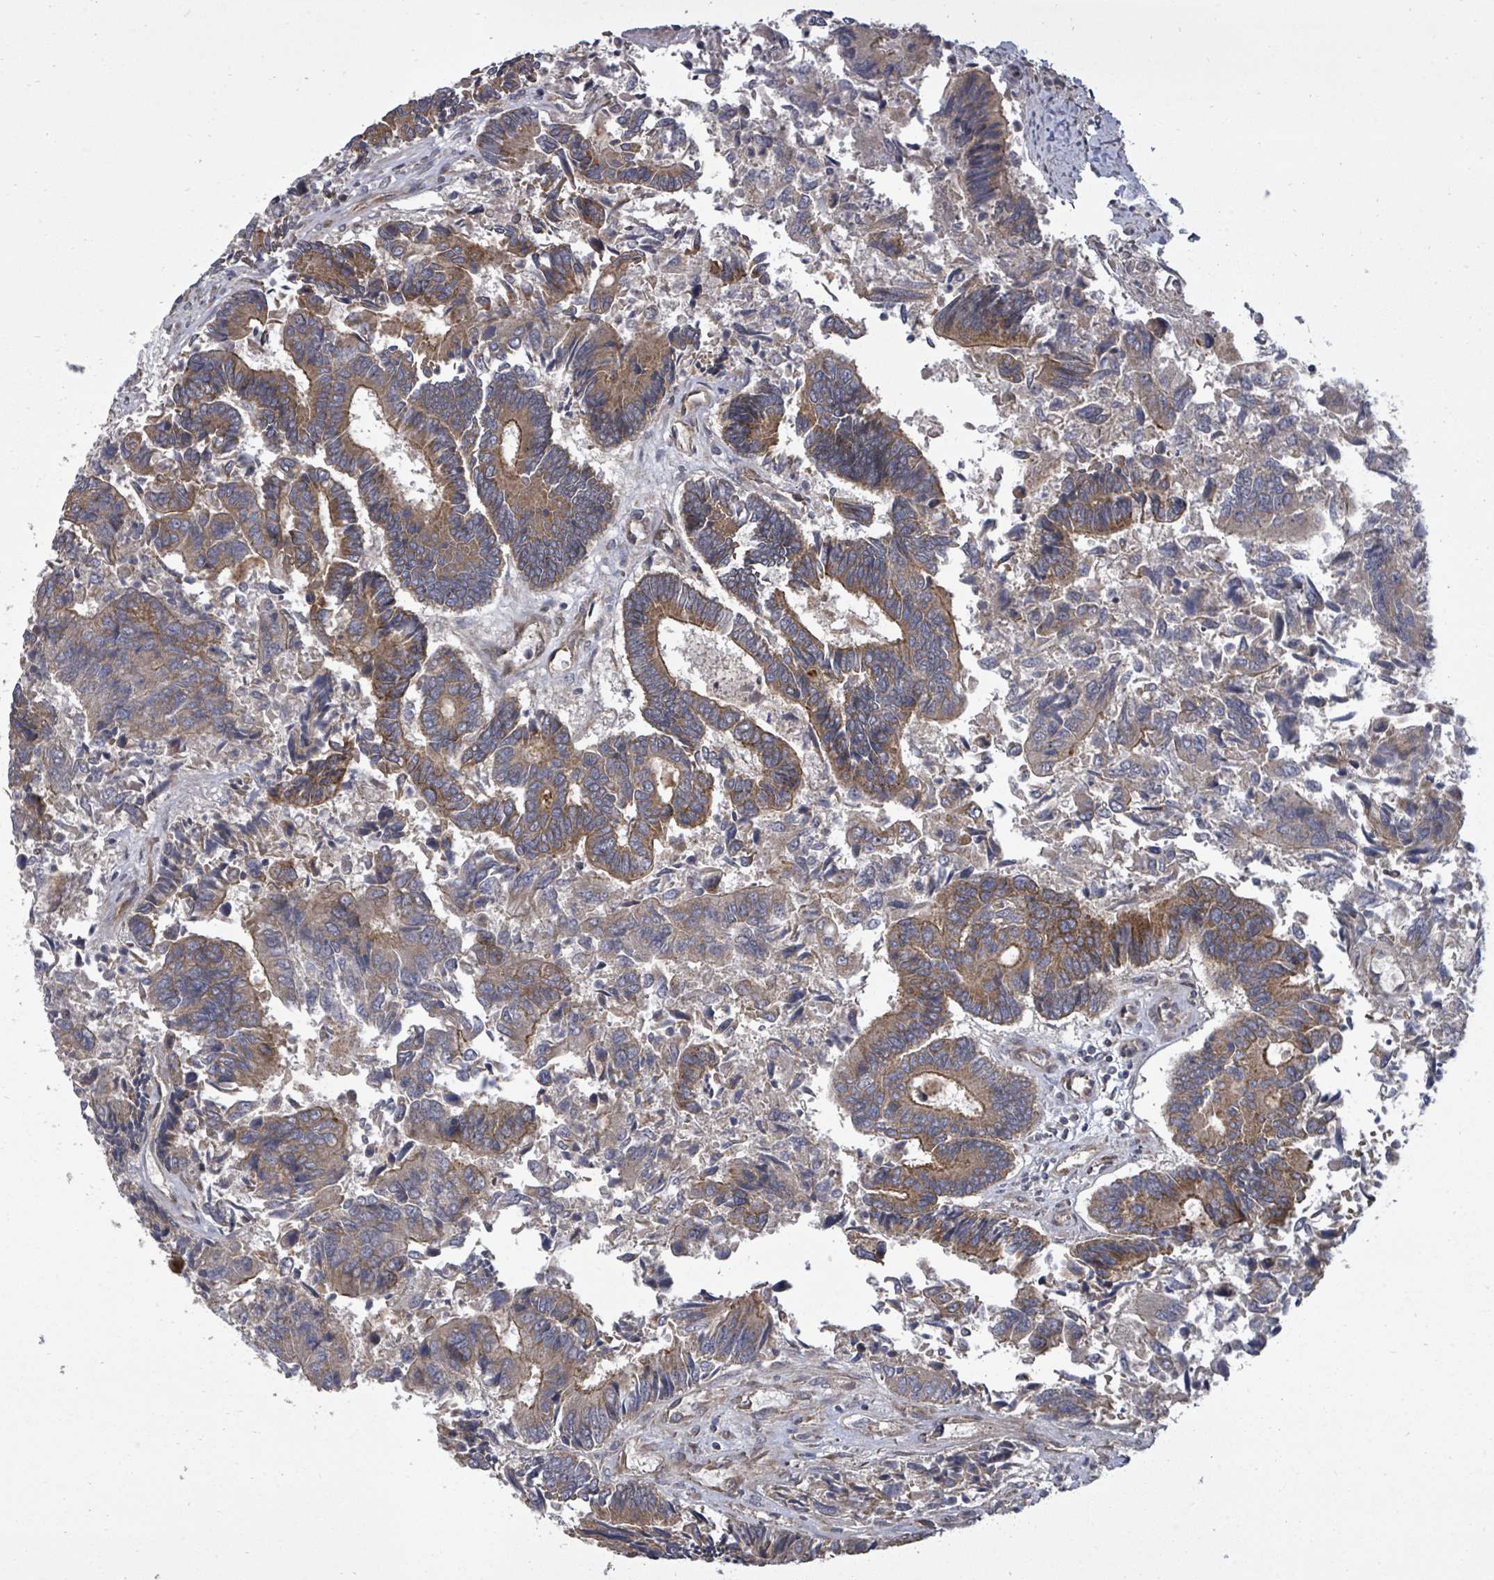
{"staining": {"intensity": "moderate", "quantity": "<25%", "location": "cytoplasmic/membranous"}, "tissue": "colorectal cancer", "cell_type": "Tumor cells", "image_type": "cancer", "snomed": [{"axis": "morphology", "description": "Adenocarcinoma, NOS"}, {"axis": "topography", "description": "Colon"}], "caption": "Immunohistochemical staining of colorectal adenocarcinoma displays low levels of moderate cytoplasmic/membranous protein staining in about <25% of tumor cells.", "gene": "KRTAP27-1", "patient": {"sex": "female", "age": 67}}